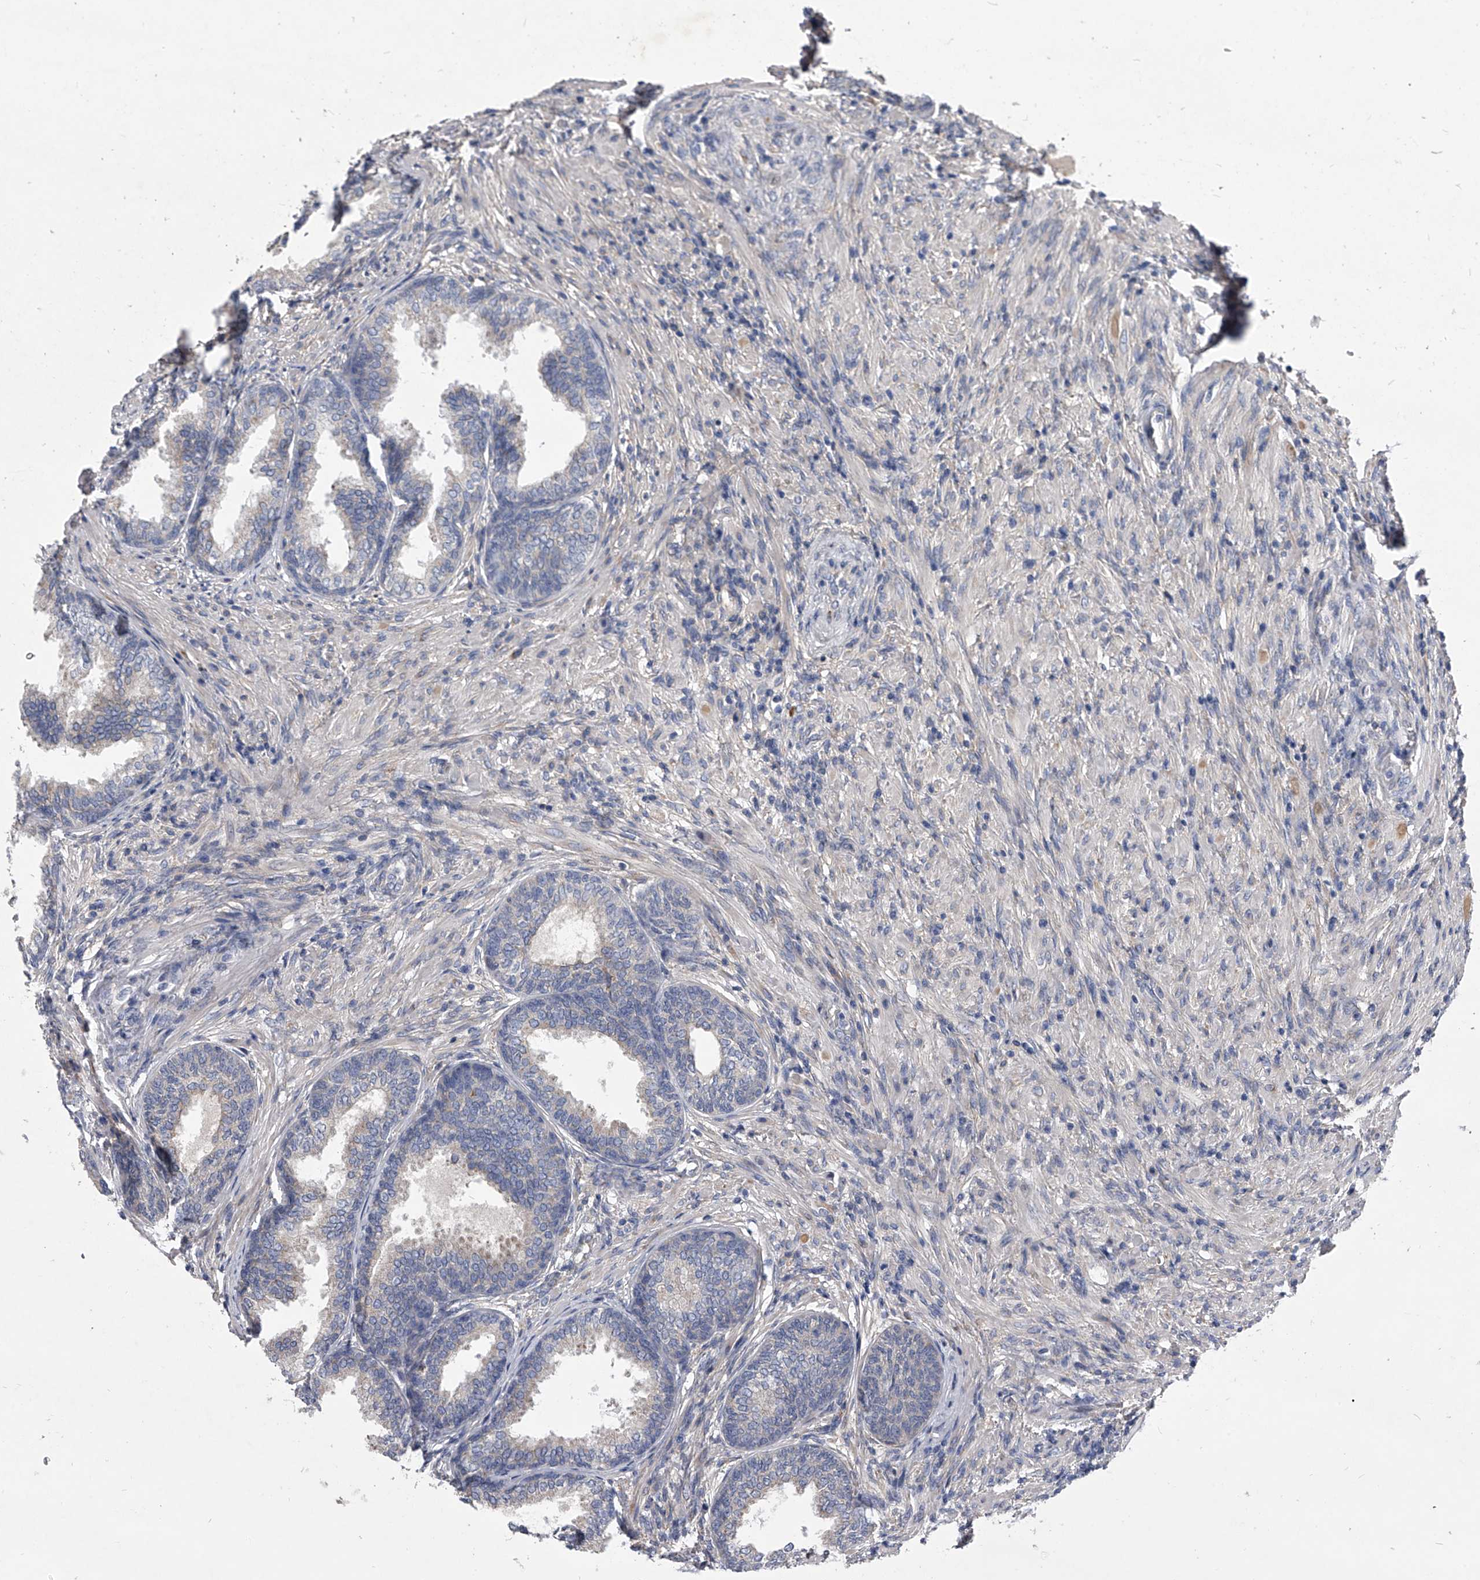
{"staining": {"intensity": "negative", "quantity": "none", "location": "none"}, "tissue": "prostate", "cell_type": "Glandular cells", "image_type": "normal", "snomed": [{"axis": "morphology", "description": "Normal tissue, NOS"}, {"axis": "topography", "description": "Prostate"}], "caption": "This is an IHC histopathology image of normal human prostate. There is no expression in glandular cells.", "gene": "CCR4", "patient": {"sex": "male", "age": 76}}